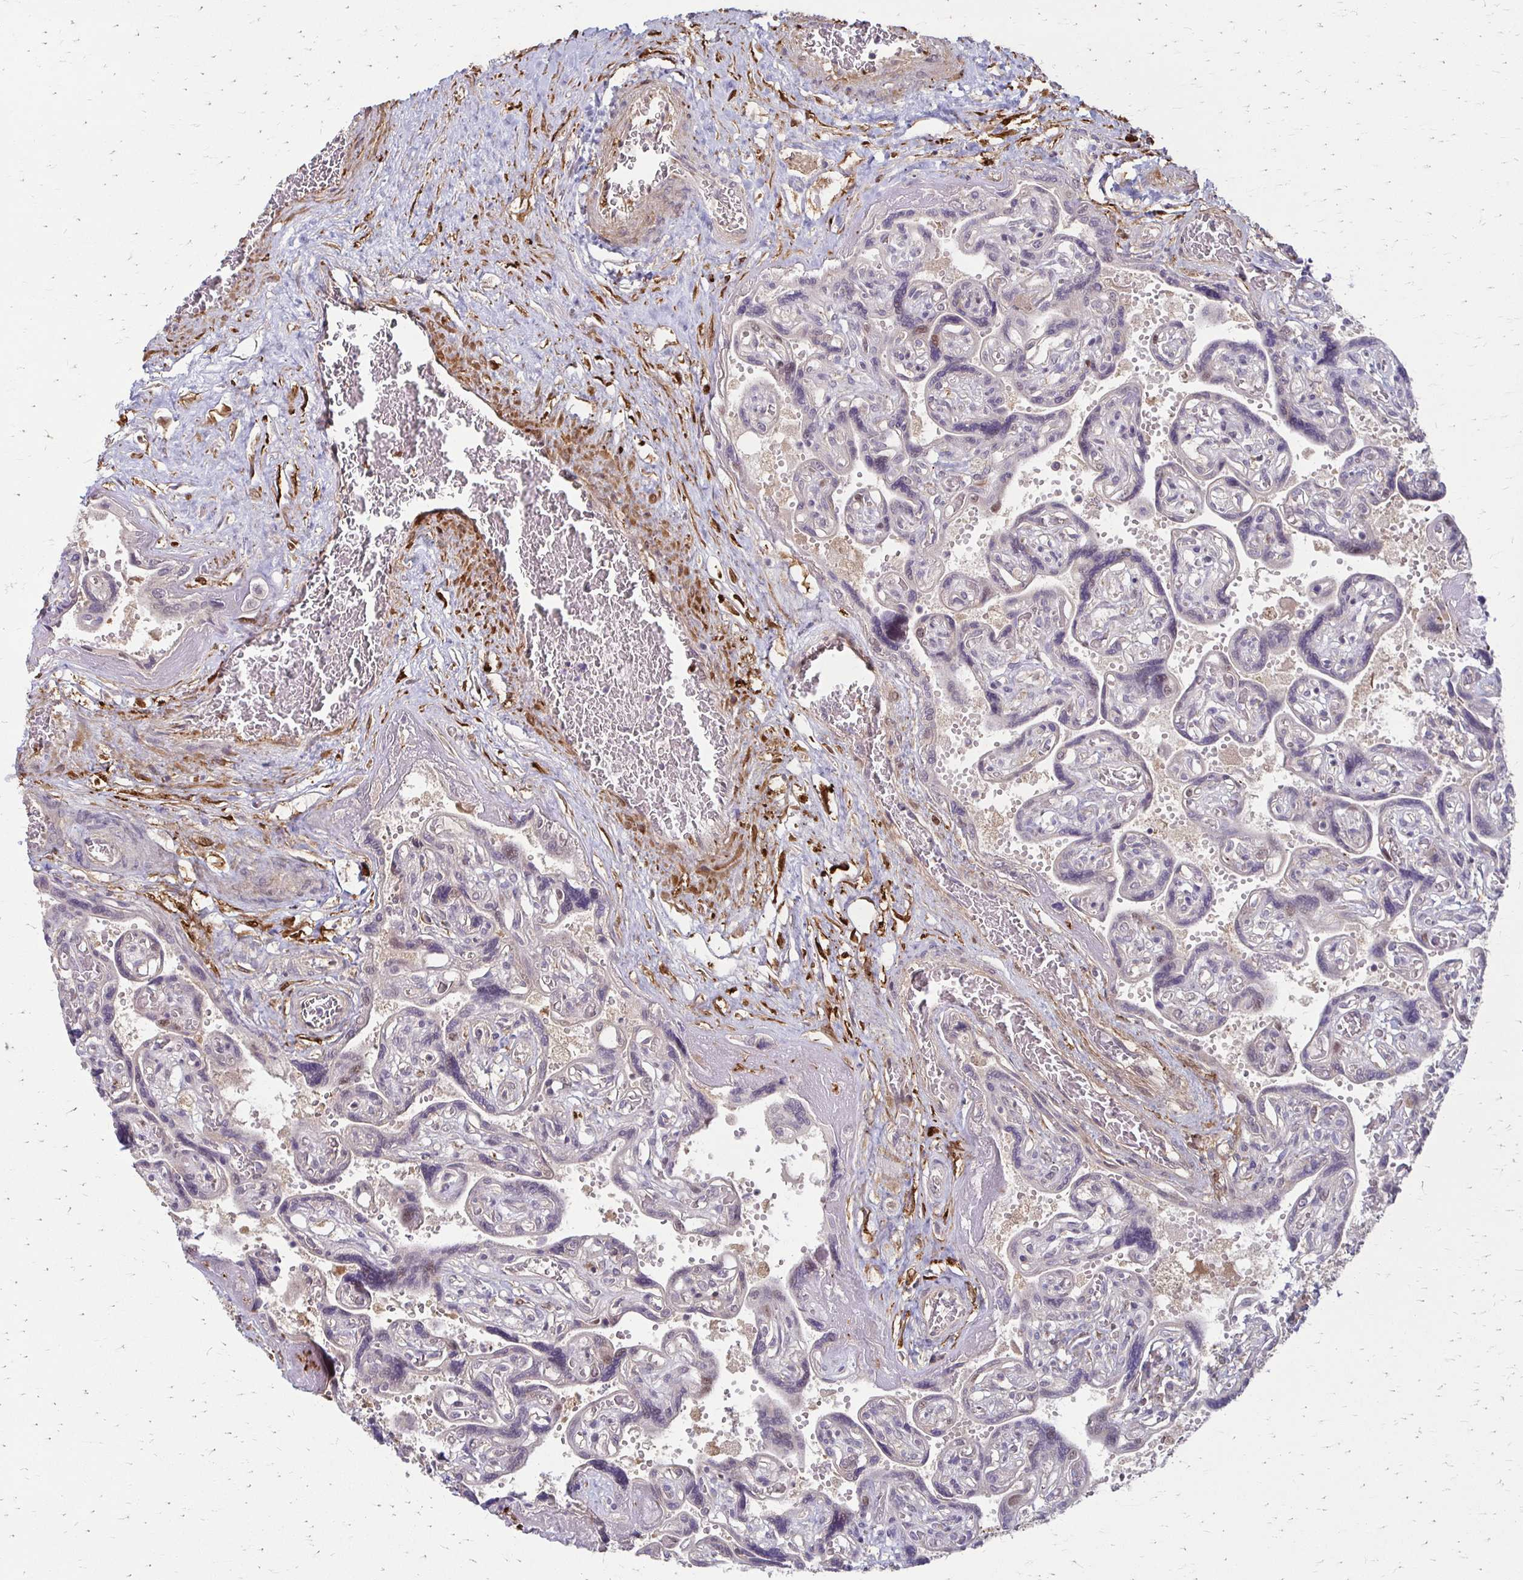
{"staining": {"intensity": "weak", "quantity": ">75%", "location": "cytoplasmic/membranous"}, "tissue": "placenta", "cell_type": "Decidual cells", "image_type": "normal", "snomed": [{"axis": "morphology", "description": "Normal tissue, NOS"}, {"axis": "topography", "description": "Placenta"}], "caption": "Protein expression by immunohistochemistry (IHC) exhibits weak cytoplasmic/membranous positivity in about >75% of decidual cells in benign placenta. (Stains: DAB in brown, nuclei in blue, Microscopy: brightfield microscopy at high magnification).", "gene": "CFL2", "patient": {"sex": "female", "age": 32}}